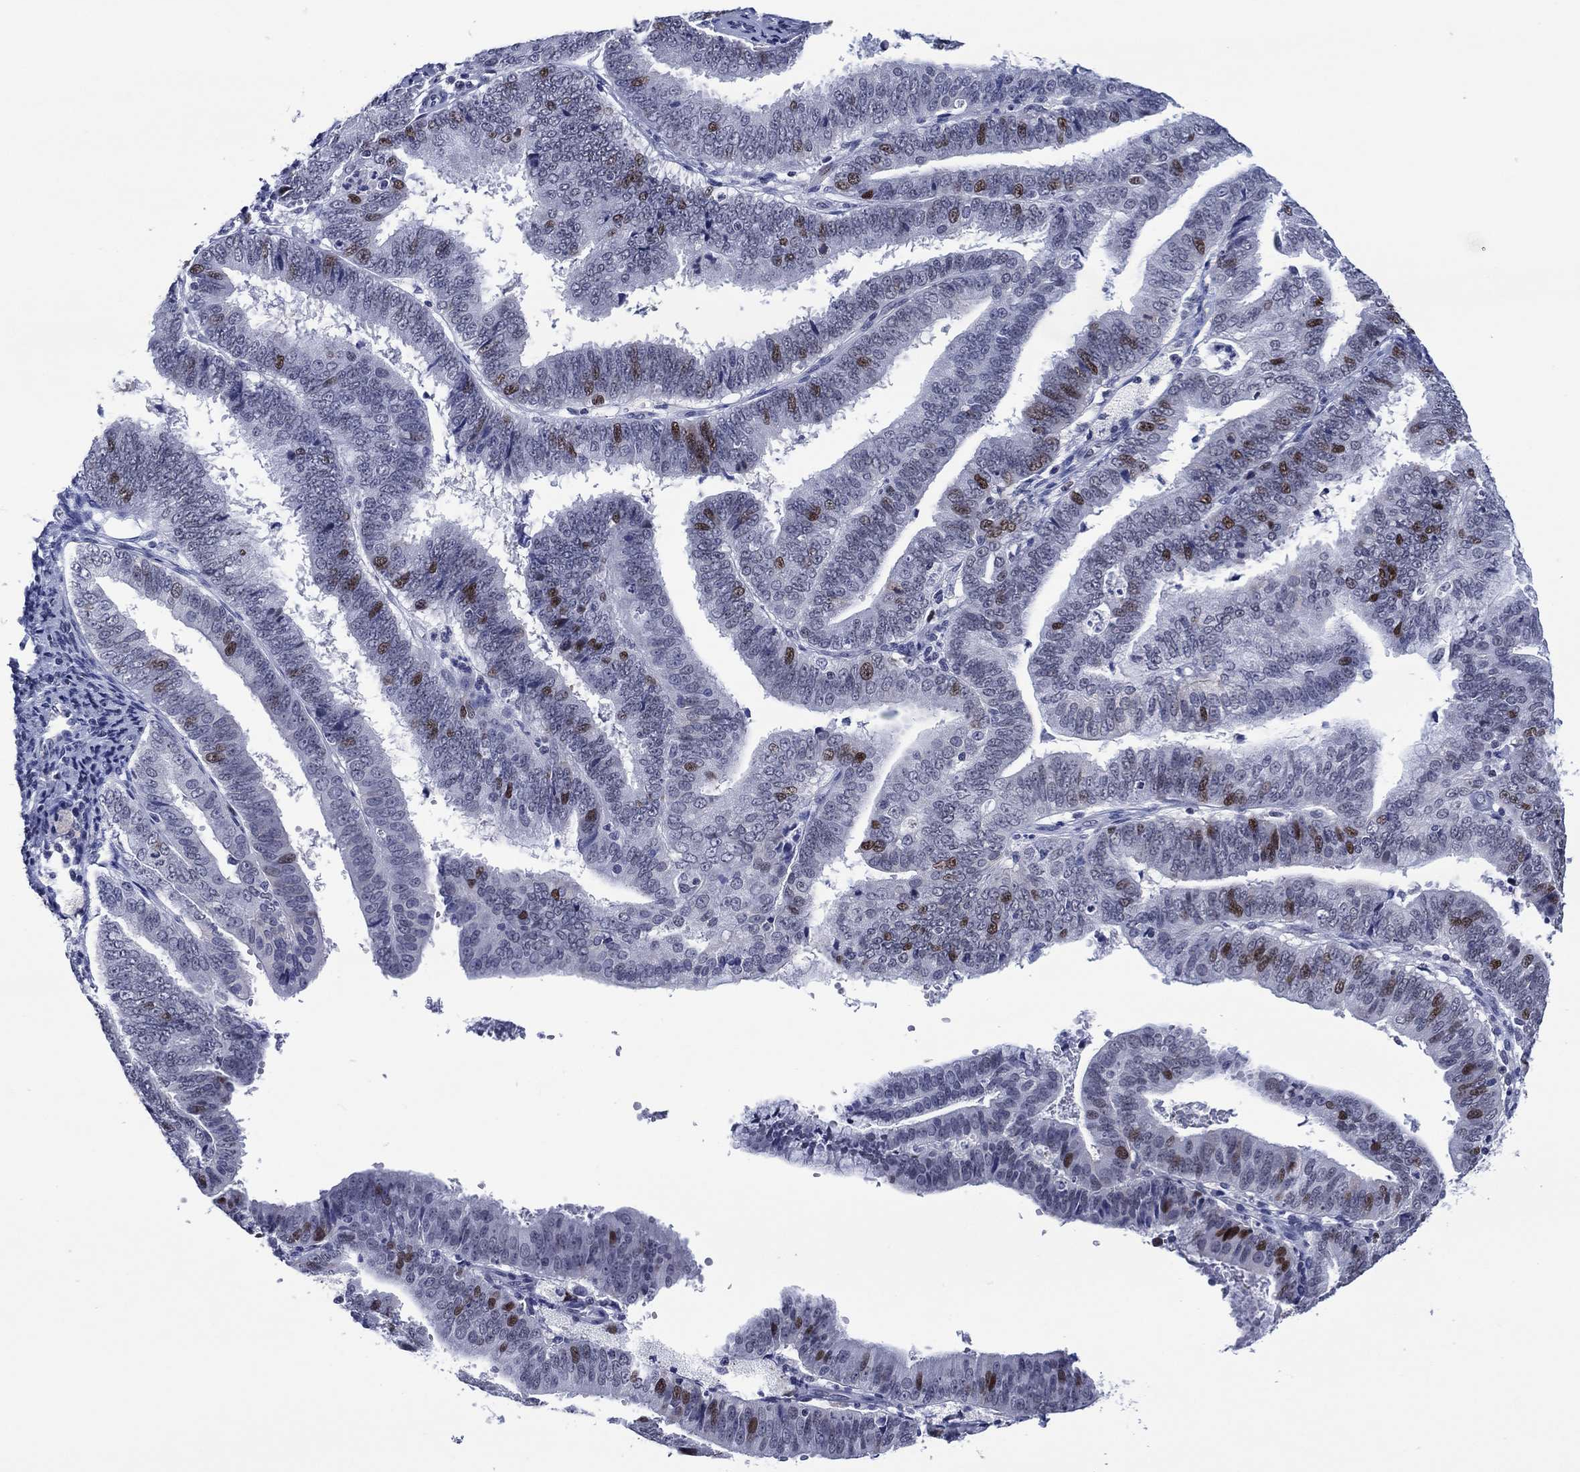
{"staining": {"intensity": "strong", "quantity": "<25%", "location": "nuclear"}, "tissue": "endometrial cancer", "cell_type": "Tumor cells", "image_type": "cancer", "snomed": [{"axis": "morphology", "description": "Adenocarcinoma, NOS"}, {"axis": "topography", "description": "Endometrium"}], "caption": "Endometrial cancer (adenocarcinoma) stained with immunohistochemistry displays strong nuclear positivity in approximately <25% of tumor cells.", "gene": "GATA6", "patient": {"sex": "female", "age": 63}}